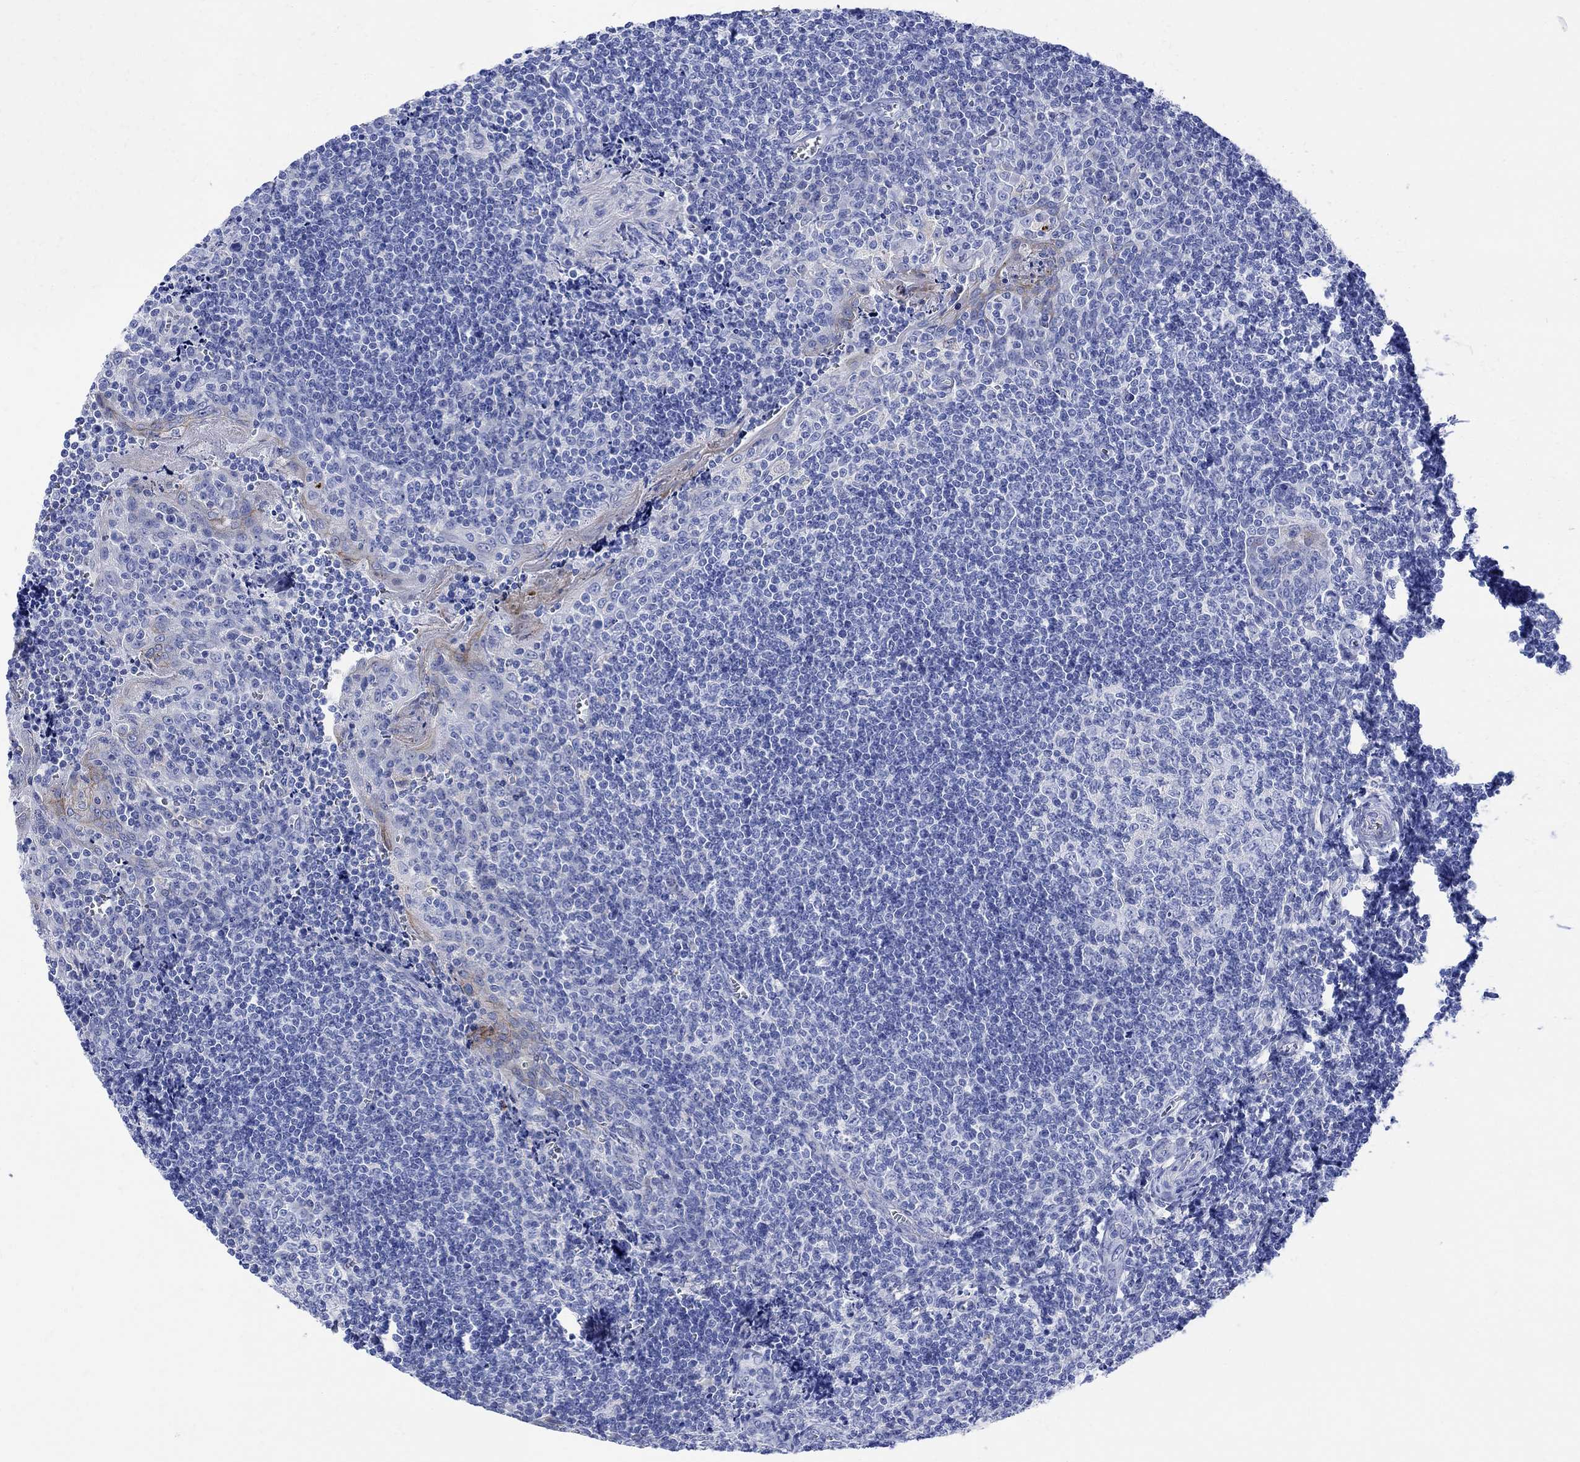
{"staining": {"intensity": "negative", "quantity": "none", "location": "none"}, "tissue": "tonsil", "cell_type": "Germinal center cells", "image_type": "normal", "snomed": [{"axis": "morphology", "description": "Normal tissue, NOS"}, {"axis": "morphology", "description": "Inflammation, NOS"}, {"axis": "topography", "description": "Tonsil"}], "caption": "This is a histopathology image of immunohistochemistry staining of normal tonsil, which shows no staining in germinal center cells. The staining is performed using DAB (3,3'-diaminobenzidine) brown chromogen with nuclei counter-stained in using hematoxylin.", "gene": "MYL1", "patient": {"sex": "female", "age": 31}}